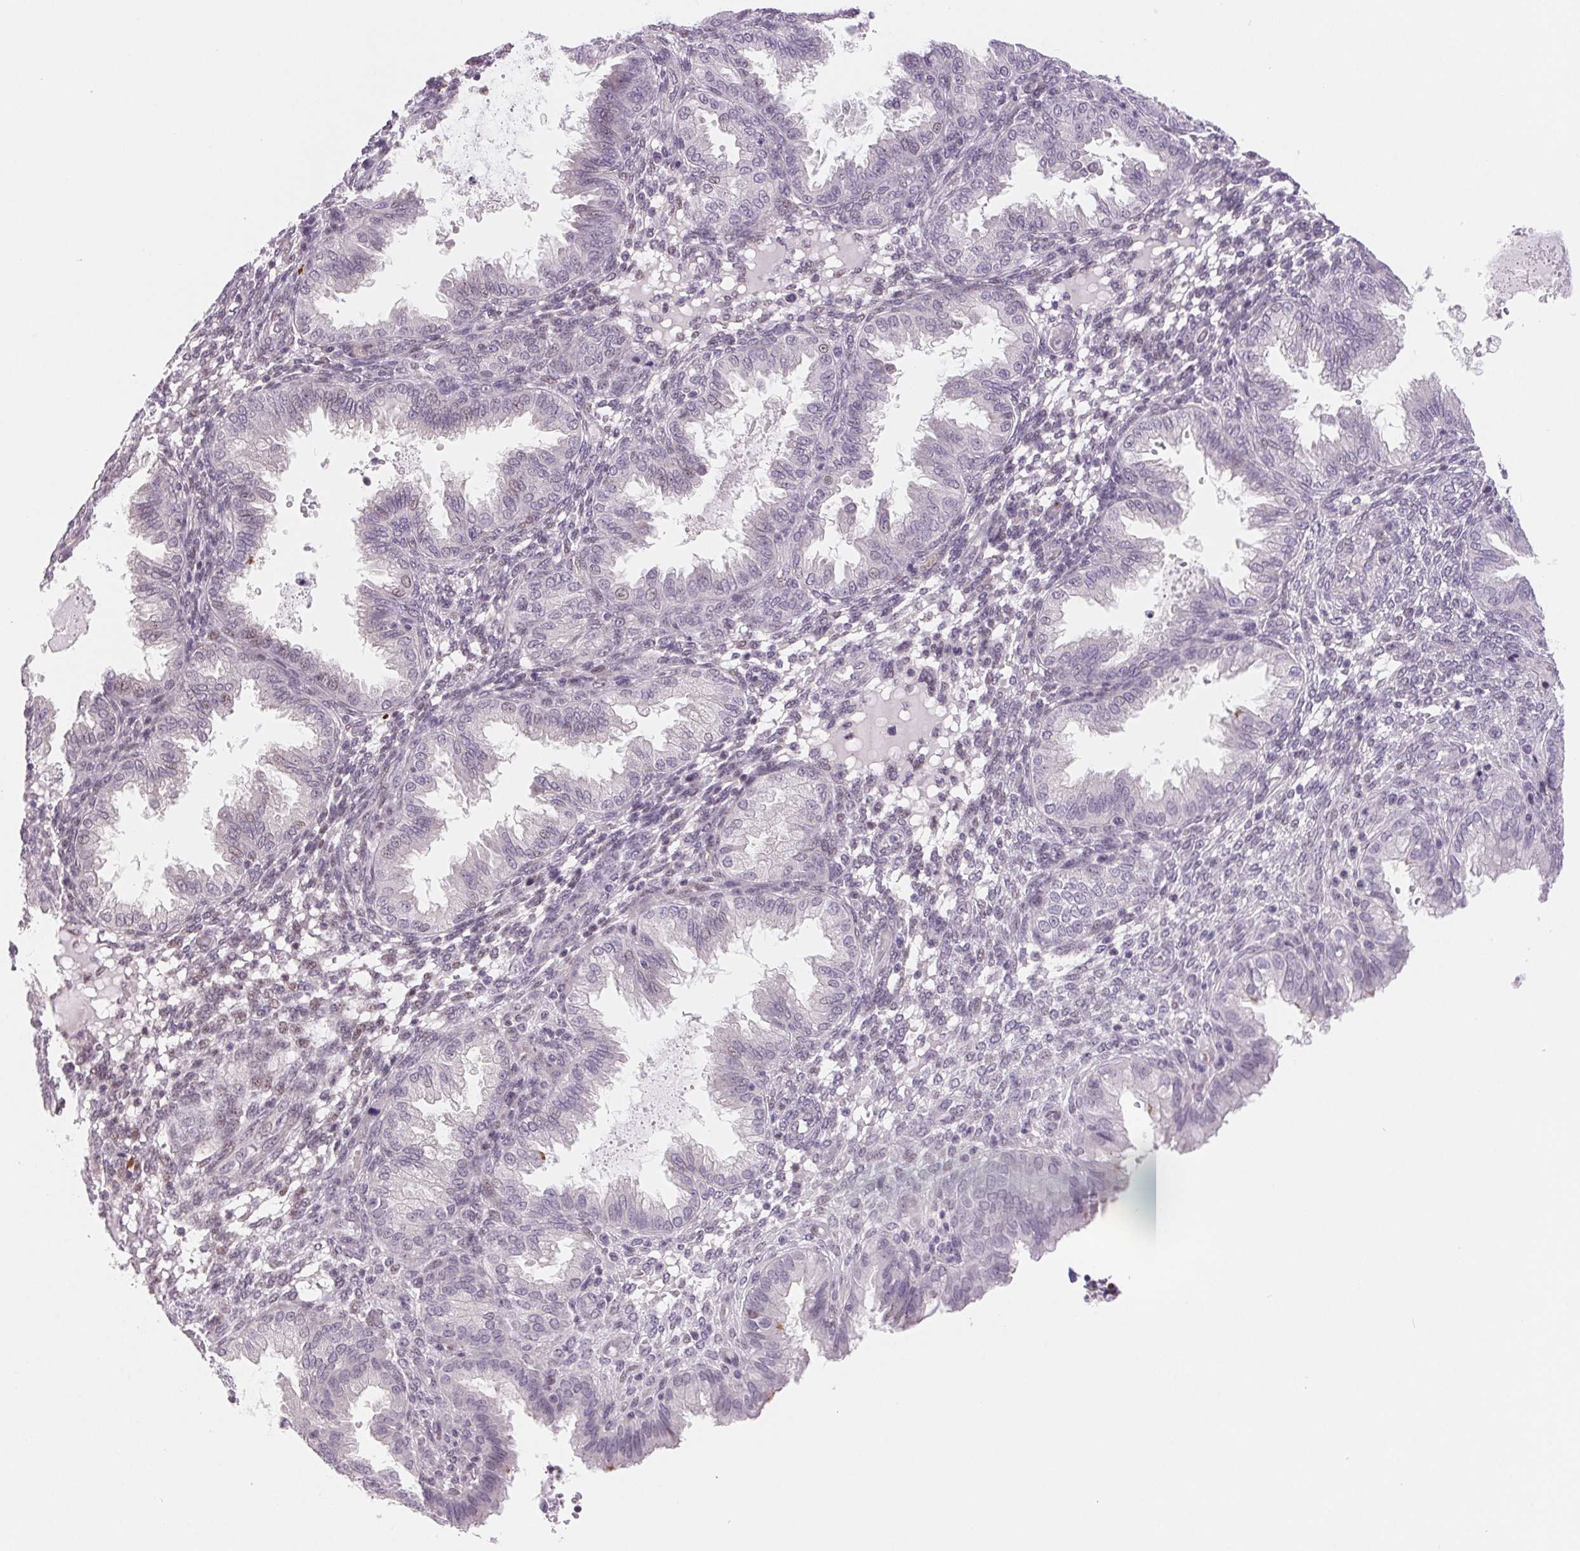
{"staining": {"intensity": "negative", "quantity": "none", "location": "none"}, "tissue": "endometrium", "cell_type": "Cells in endometrial stroma", "image_type": "normal", "snomed": [{"axis": "morphology", "description": "Normal tissue, NOS"}, {"axis": "topography", "description": "Endometrium"}], "caption": "The immunohistochemistry (IHC) image has no significant expression in cells in endometrial stroma of endometrium. (DAB IHC, high magnification).", "gene": "LCA5L", "patient": {"sex": "female", "age": 33}}